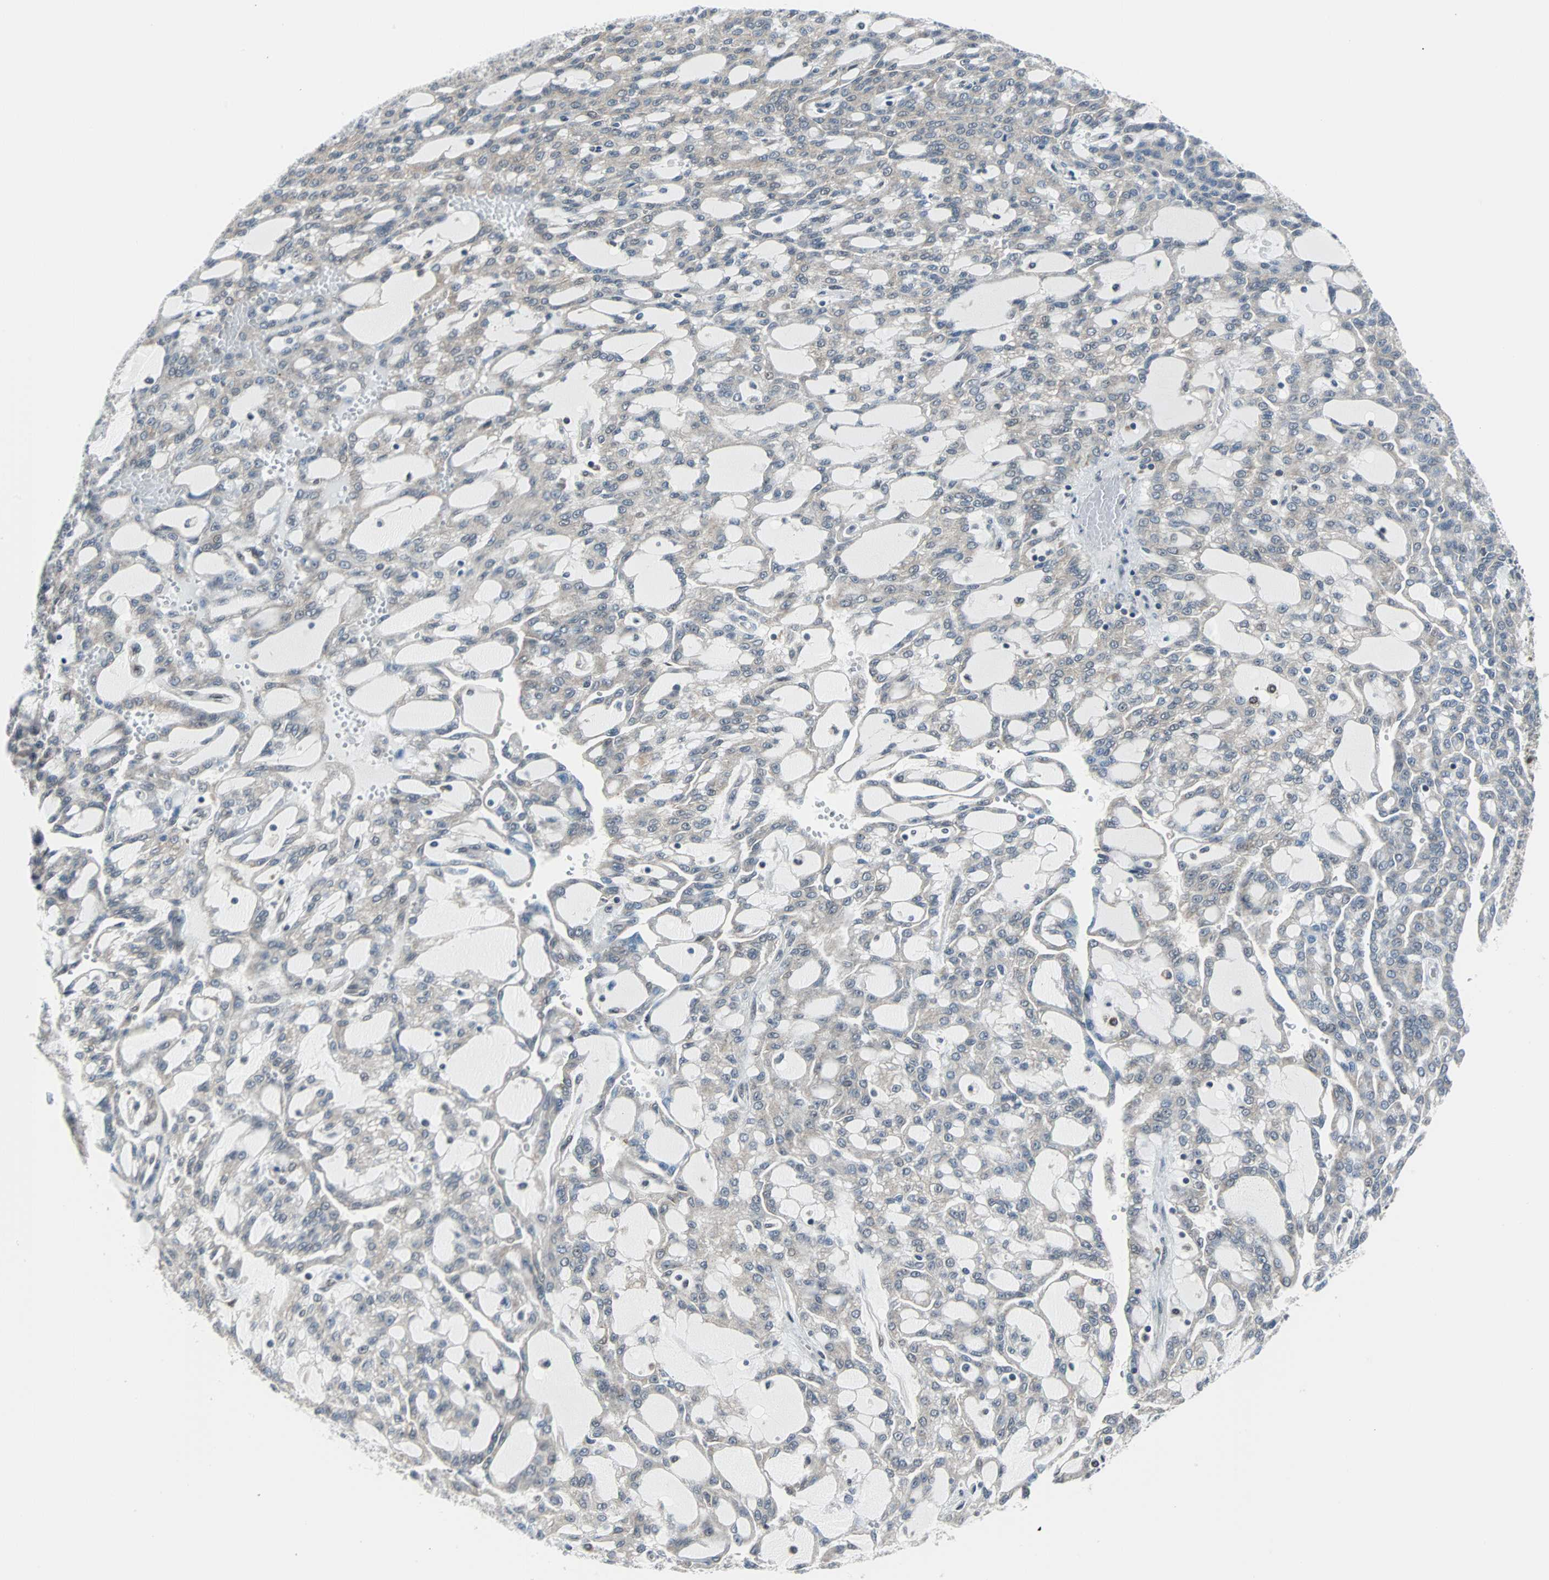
{"staining": {"intensity": "negative", "quantity": "none", "location": "none"}, "tissue": "renal cancer", "cell_type": "Tumor cells", "image_type": "cancer", "snomed": [{"axis": "morphology", "description": "Adenocarcinoma, NOS"}, {"axis": "topography", "description": "Kidney"}], "caption": "A high-resolution photomicrograph shows IHC staining of renal cancer (adenocarcinoma), which exhibits no significant expression in tumor cells. (DAB IHC visualized using brightfield microscopy, high magnification).", "gene": "VCP", "patient": {"sex": "male", "age": 63}}